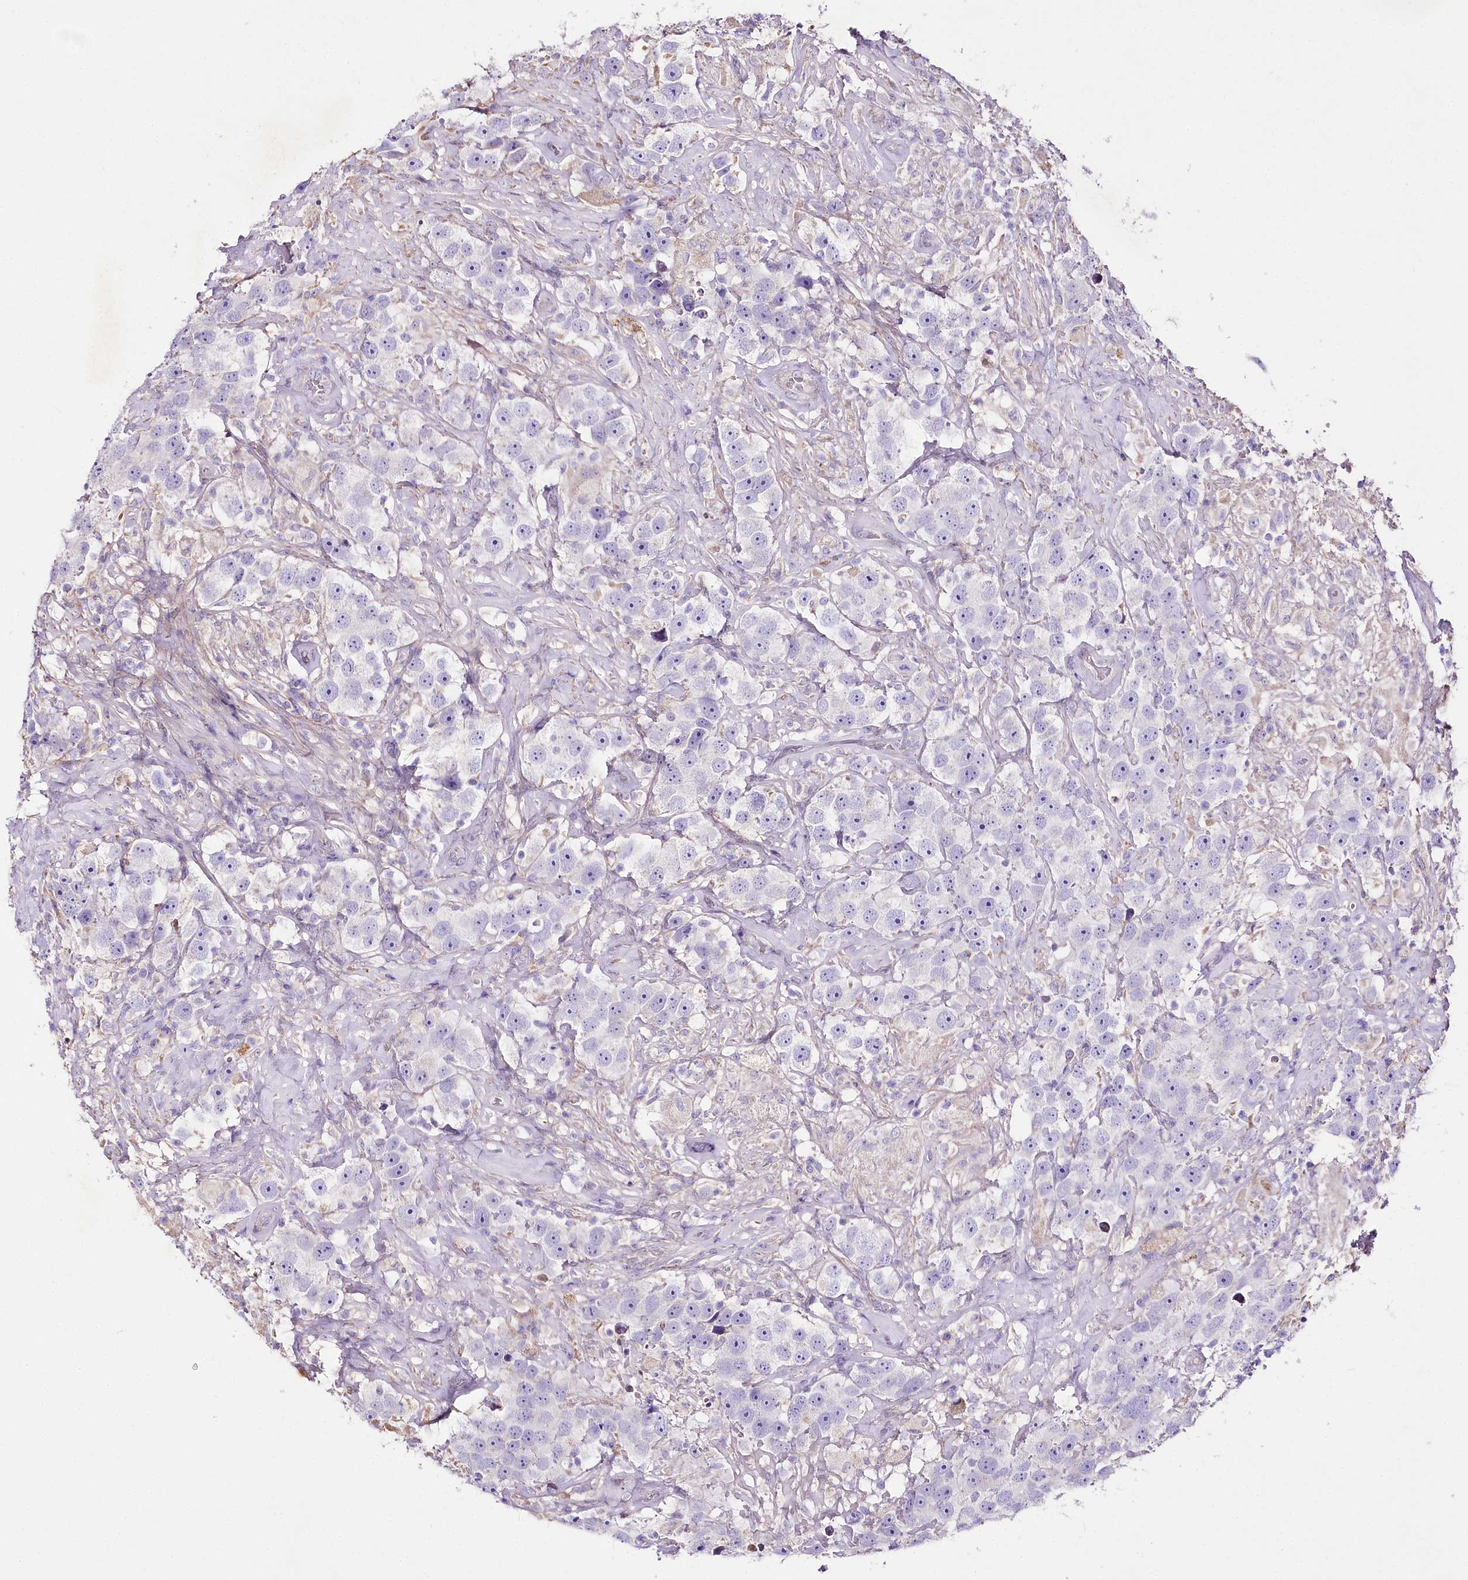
{"staining": {"intensity": "negative", "quantity": "none", "location": "none"}, "tissue": "testis cancer", "cell_type": "Tumor cells", "image_type": "cancer", "snomed": [{"axis": "morphology", "description": "Seminoma, NOS"}, {"axis": "topography", "description": "Testis"}], "caption": "The immunohistochemistry image has no significant staining in tumor cells of testis cancer tissue.", "gene": "LRRC14B", "patient": {"sex": "male", "age": 49}}